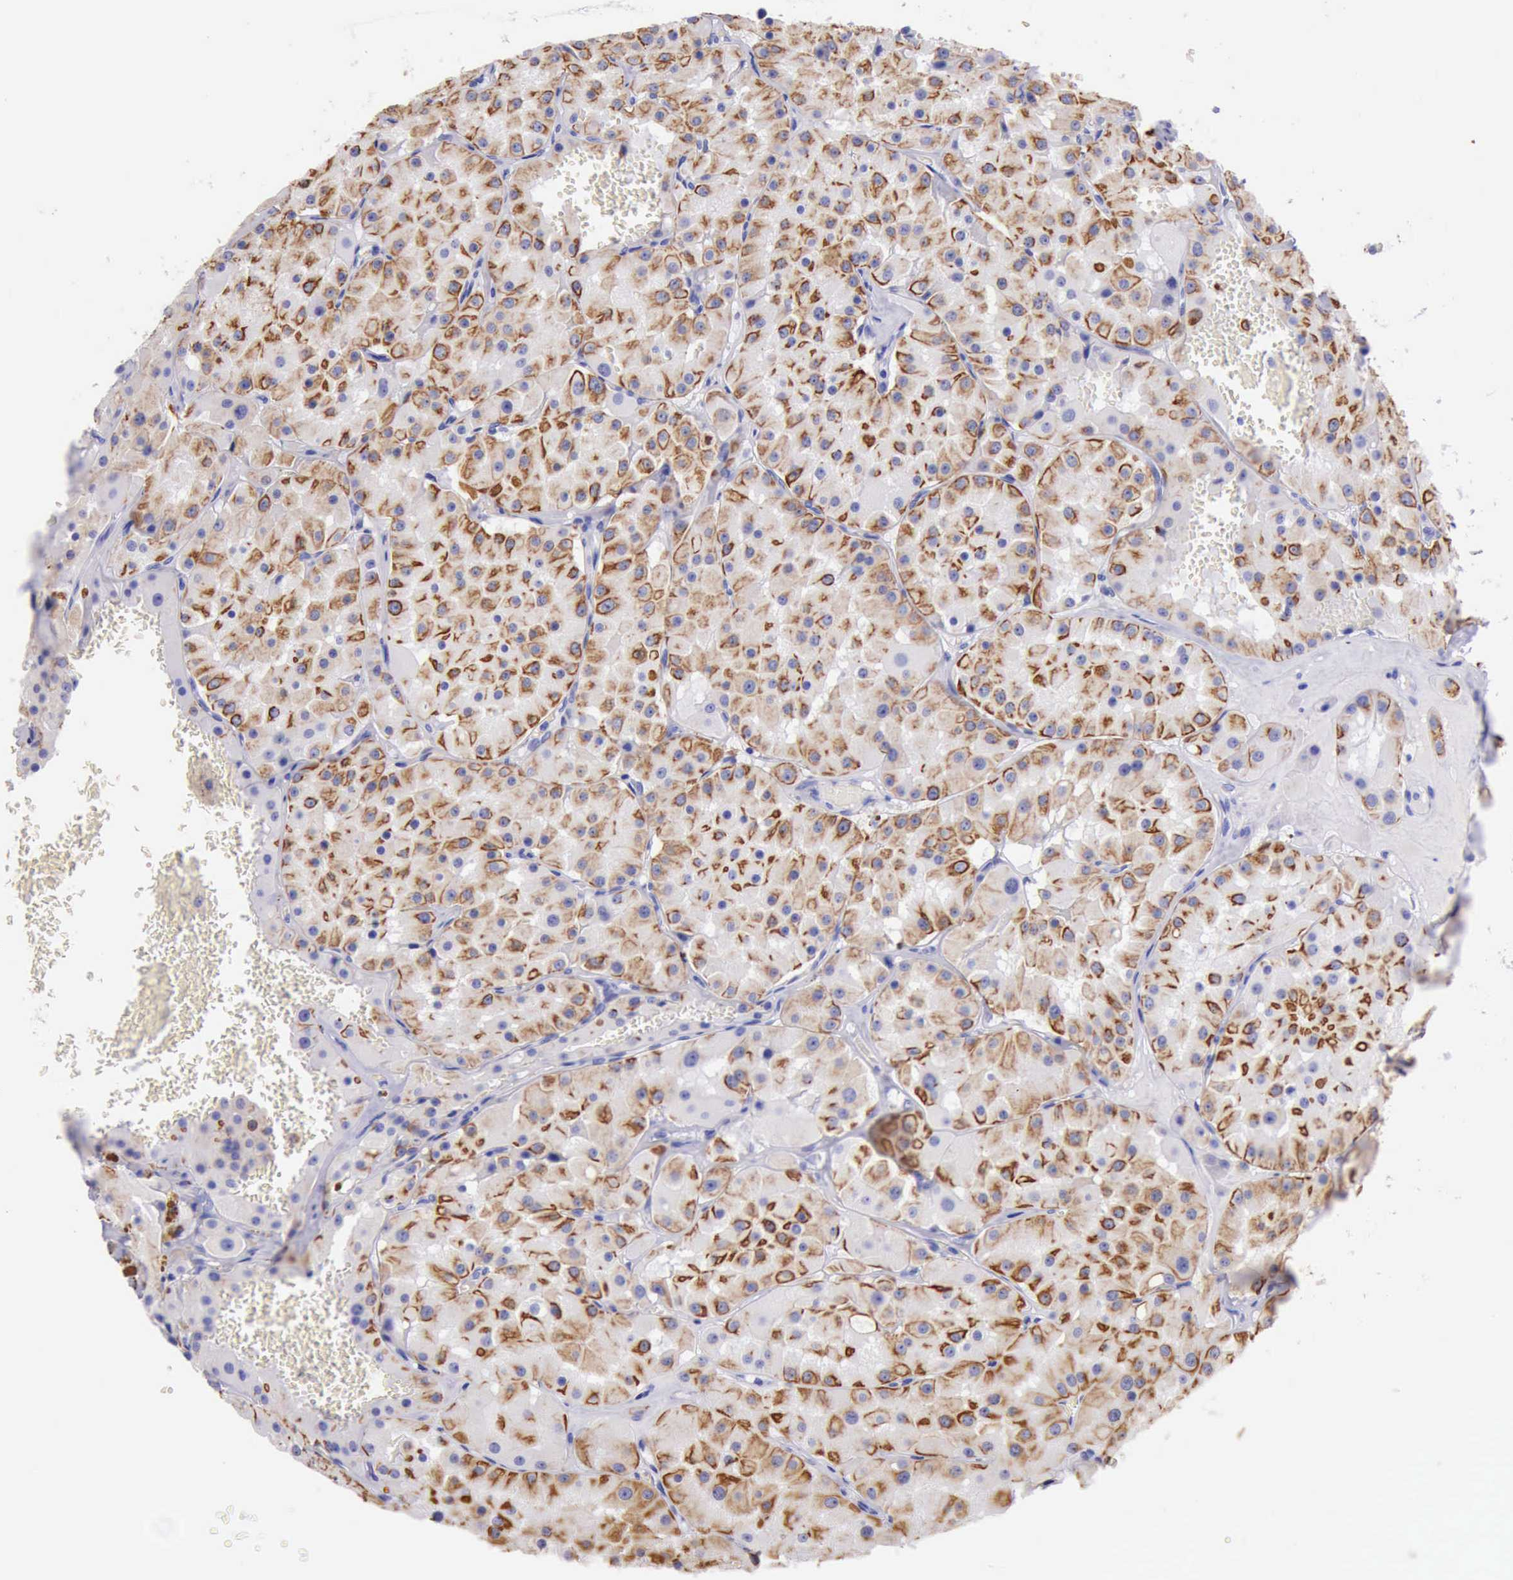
{"staining": {"intensity": "moderate", "quantity": ">75%", "location": "cytoplasmic/membranous"}, "tissue": "renal cancer", "cell_type": "Tumor cells", "image_type": "cancer", "snomed": [{"axis": "morphology", "description": "Adenocarcinoma, uncertain malignant potential"}, {"axis": "topography", "description": "Kidney"}], "caption": "This is an image of immunohistochemistry staining of renal adenocarcinoma,  uncertain malignant potential, which shows moderate positivity in the cytoplasmic/membranous of tumor cells.", "gene": "KRT8", "patient": {"sex": "male", "age": 63}}